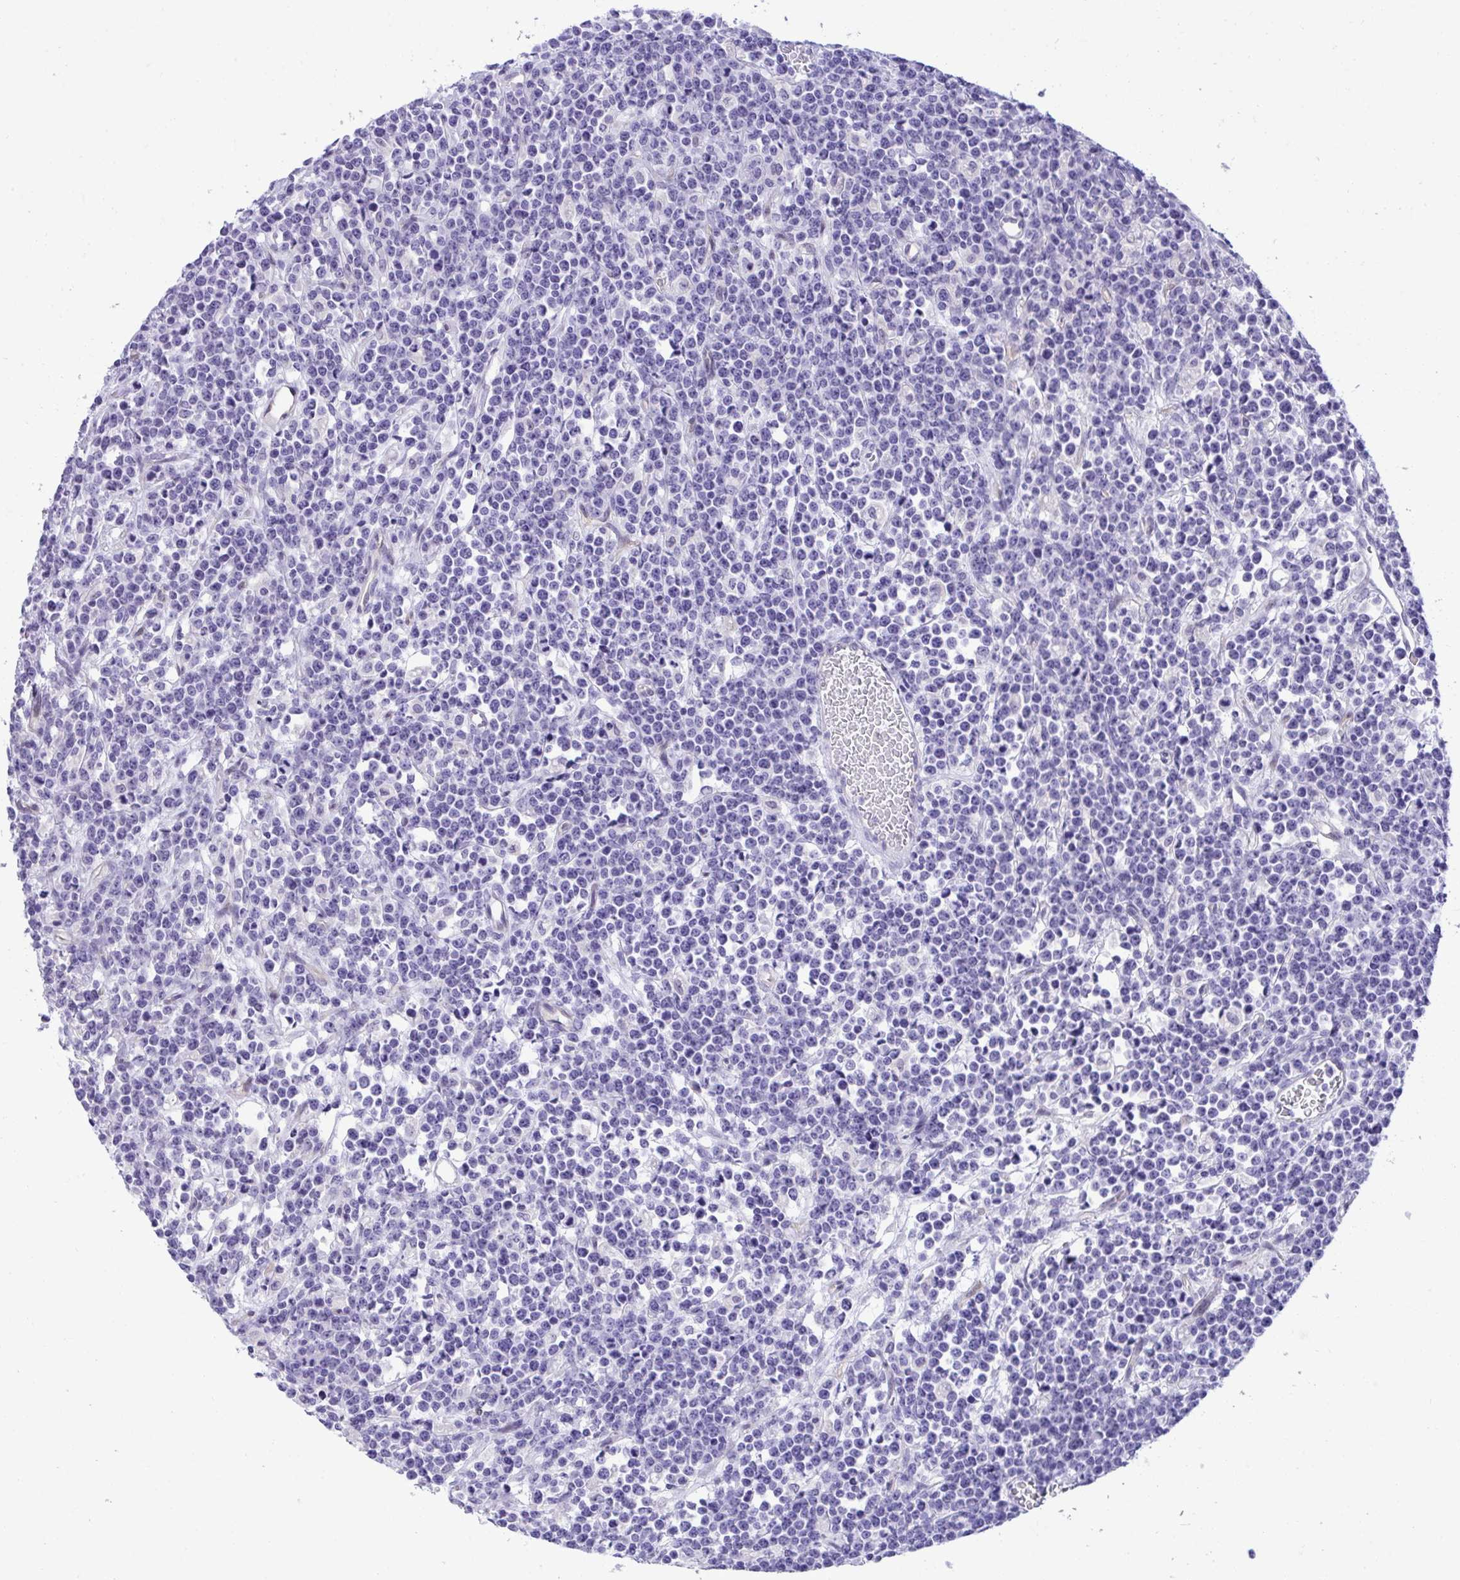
{"staining": {"intensity": "negative", "quantity": "none", "location": "none"}, "tissue": "lymphoma", "cell_type": "Tumor cells", "image_type": "cancer", "snomed": [{"axis": "morphology", "description": "Malignant lymphoma, non-Hodgkin's type, High grade"}, {"axis": "topography", "description": "Ovary"}], "caption": "This is a photomicrograph of IHC staining of high-grade malignant lymphoma, non-Hodgkin's type, which shows no staining in tumor cells.", "gene": "PGM2L1", "patient": {"sex": "female", "age": 56}}